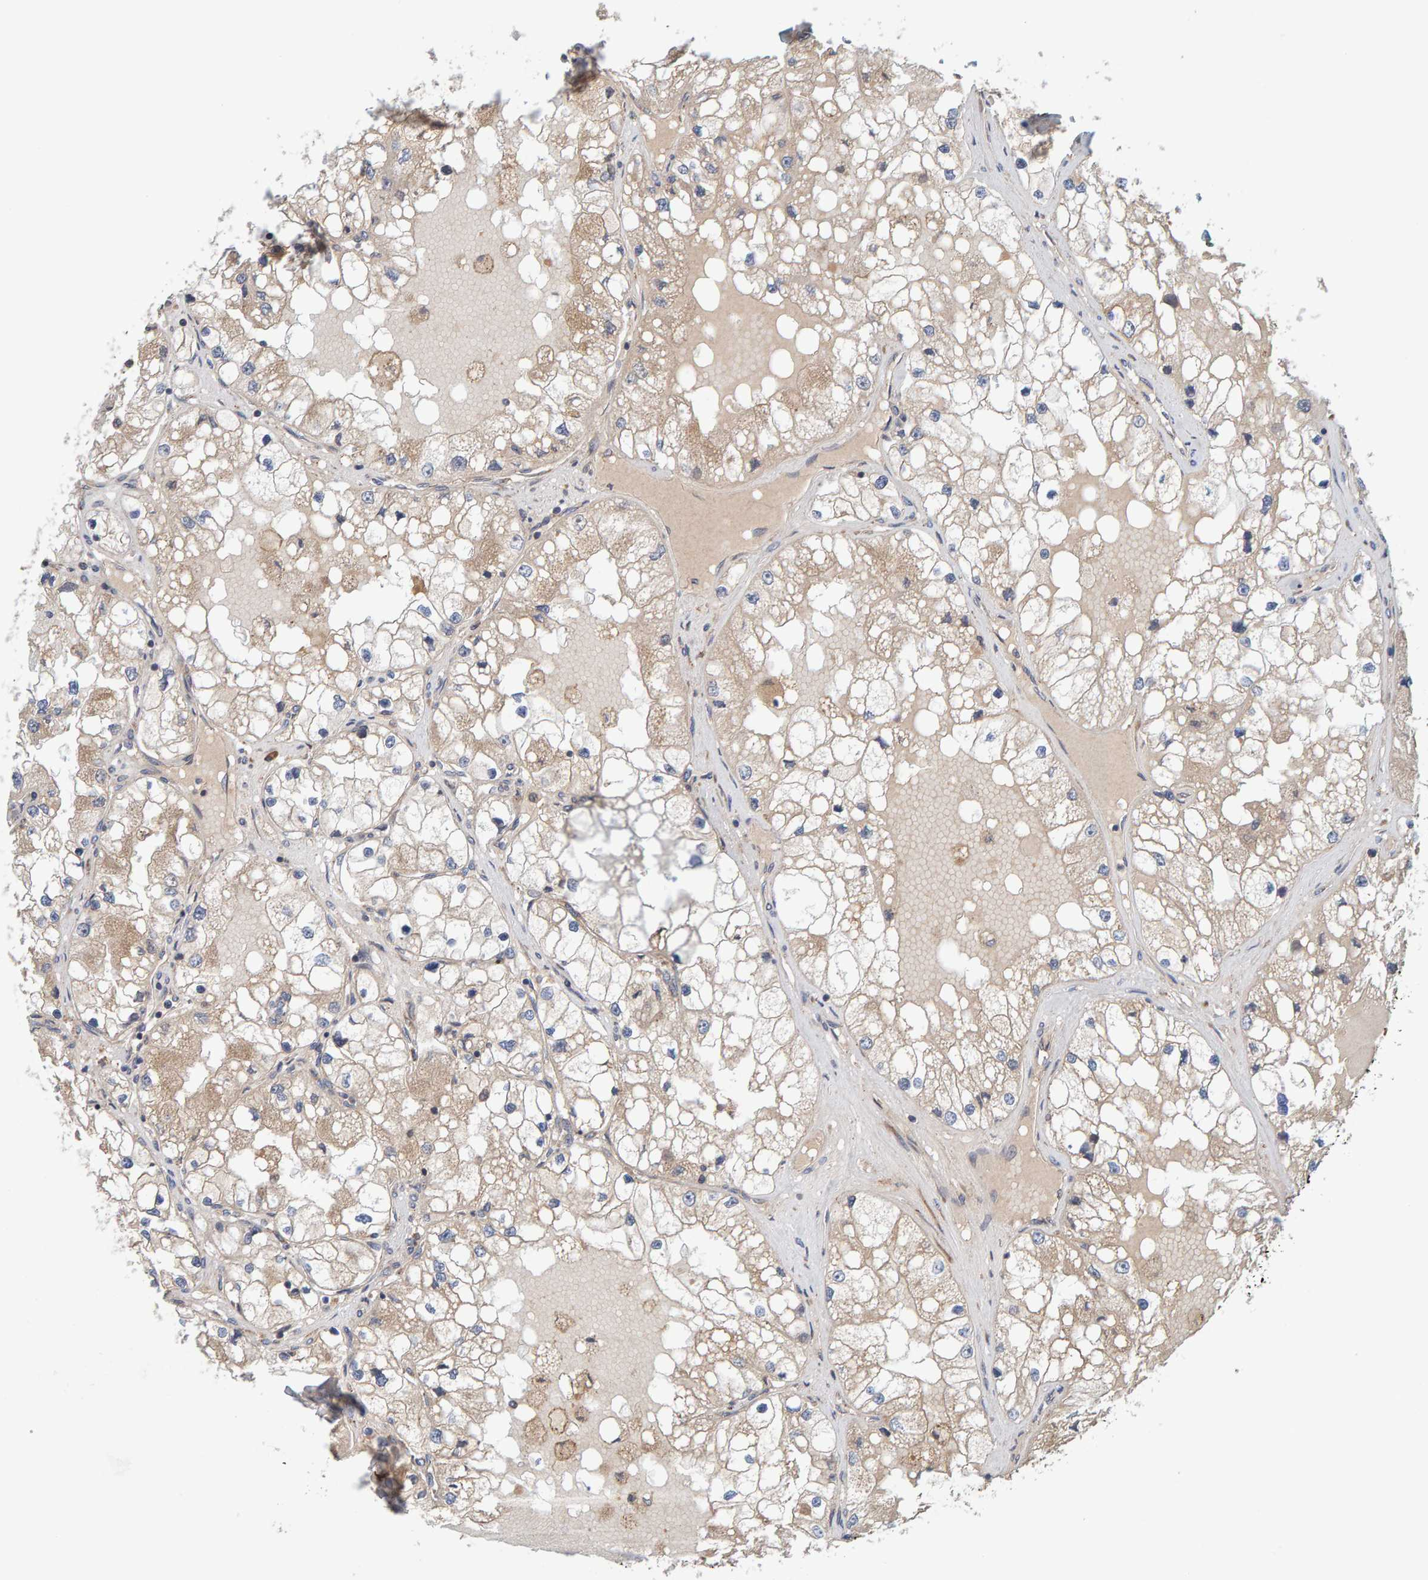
{"staining": {"intensity": "weak", "quantity": ">75%", "location": "cytoplasmic/membranous"}, "tissue": "renal cancer", "cell_type": "Tumor cells", "image_type": "cancer", "snomed": [{"axis": "morphology", "description": "Adenocarcinoma, NOS"}, {"axis": "topography", "description": "Kidney"}], "caption": "Immunohistochemical staining of renal cancer displays low levels of weak cytoplasmic/membranous staining in approximately >75% of tumor cells.", "gene": "BAIAP2", "patient": {"sex": "male", "age": 68}}